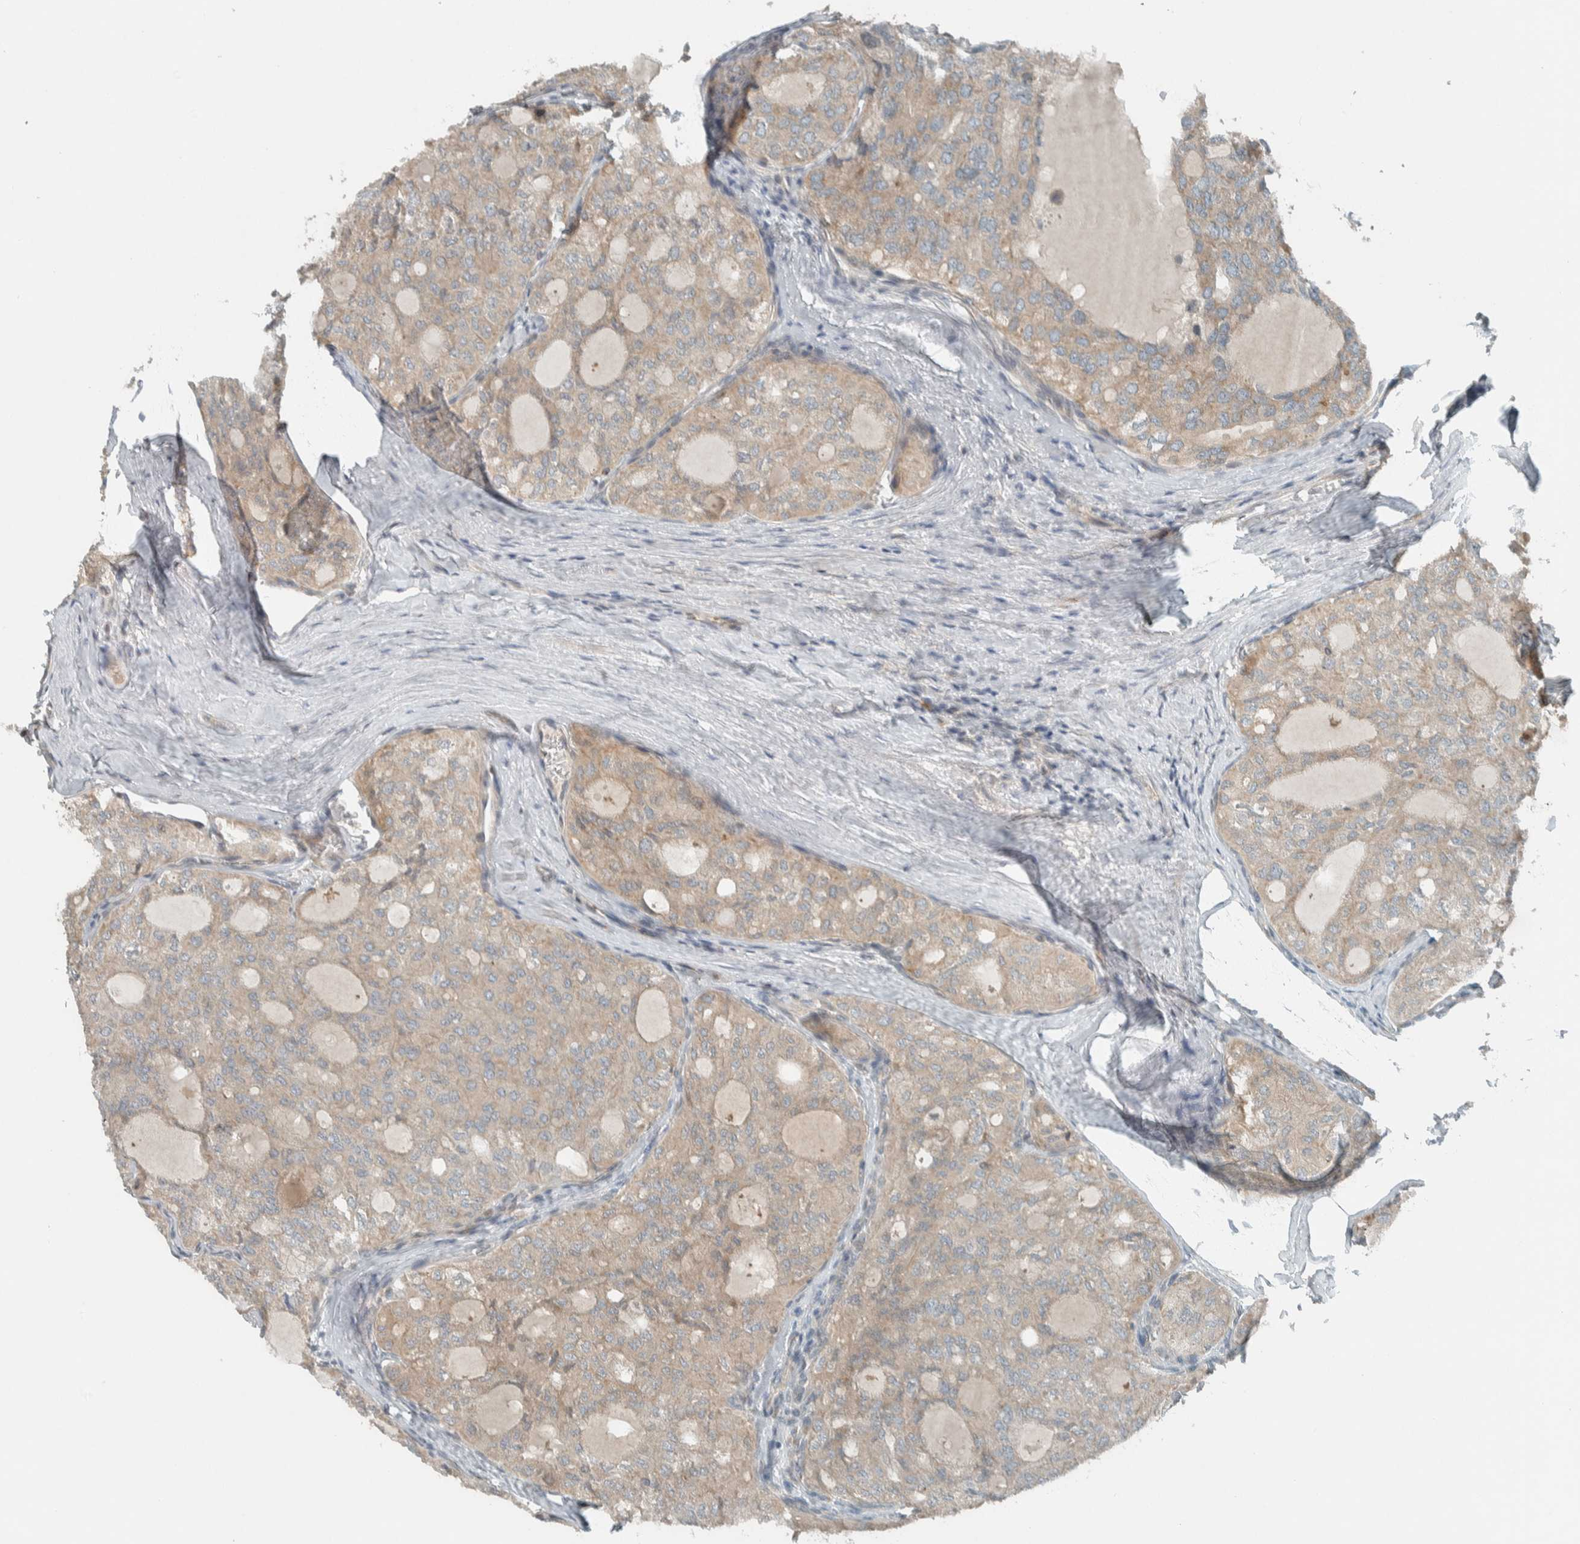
{"staining": {"intensity": "weak", "quantity": ">75%", "location": "cytoplasmic/membranous"}, "tissue": "thyroid cancer", "cell_type": "Tumor cells", "image_type": "cancer", "snomed": [{"axis": "morphology", "description": "Follicular adenoma carcinoma, NOS"}, {"axis": "topography", "description": "Thyroid gland"}], "caption": "Brown immunohistochemical staining in human follicular adenoma carcinoma (thyroid) reveals weak cytoplasmic/membranous expression in approximately >75% of tumor cells.", "gene": "SEL1L", "patient": {"sex": "male", "age": 75}}